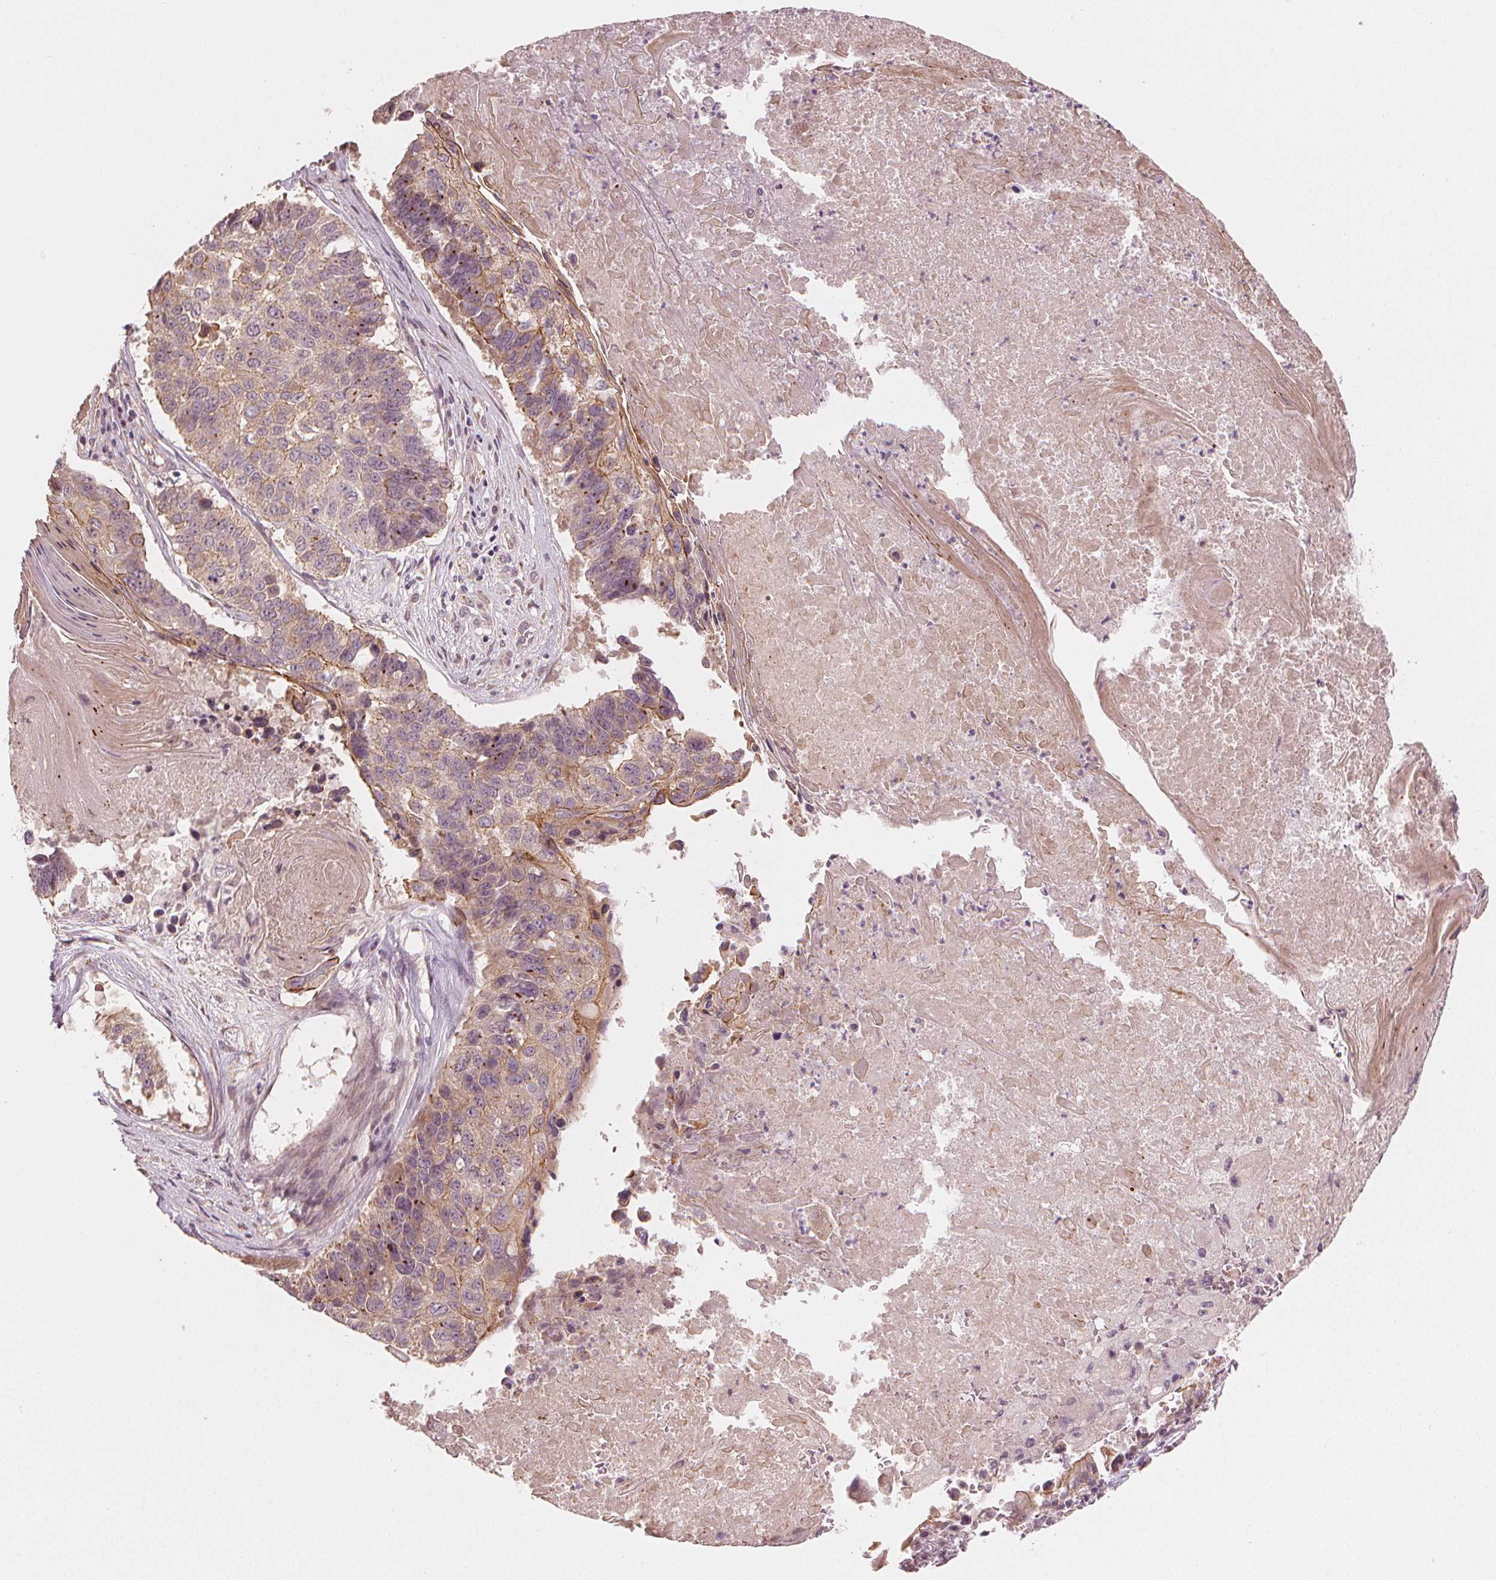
{"staining": {"intensity": "moderate", "quantity": "25%-75%", "location": "cytoplasmic/membranous"}, "tissue": "lung cancer", "cell_type": "Tumor cells", "image_type": "cancer", "snomed": [{"axis": "morphology", "description": "Squamous cell carcinoma, NOS"}, {"axis": "topography", "description": "Lung"}], "caption": "This micrograph shows lung squamous cell carcinoma stained with immunohistochemistry (IHC) to label a protein in brown. The cytoplasmic/membranous of tumor cells show moderate positivity for the protein. Nuclei are counter-stained blue.", "gene": "CLBA1", "patient": {"sex": "male", "age": 73}}